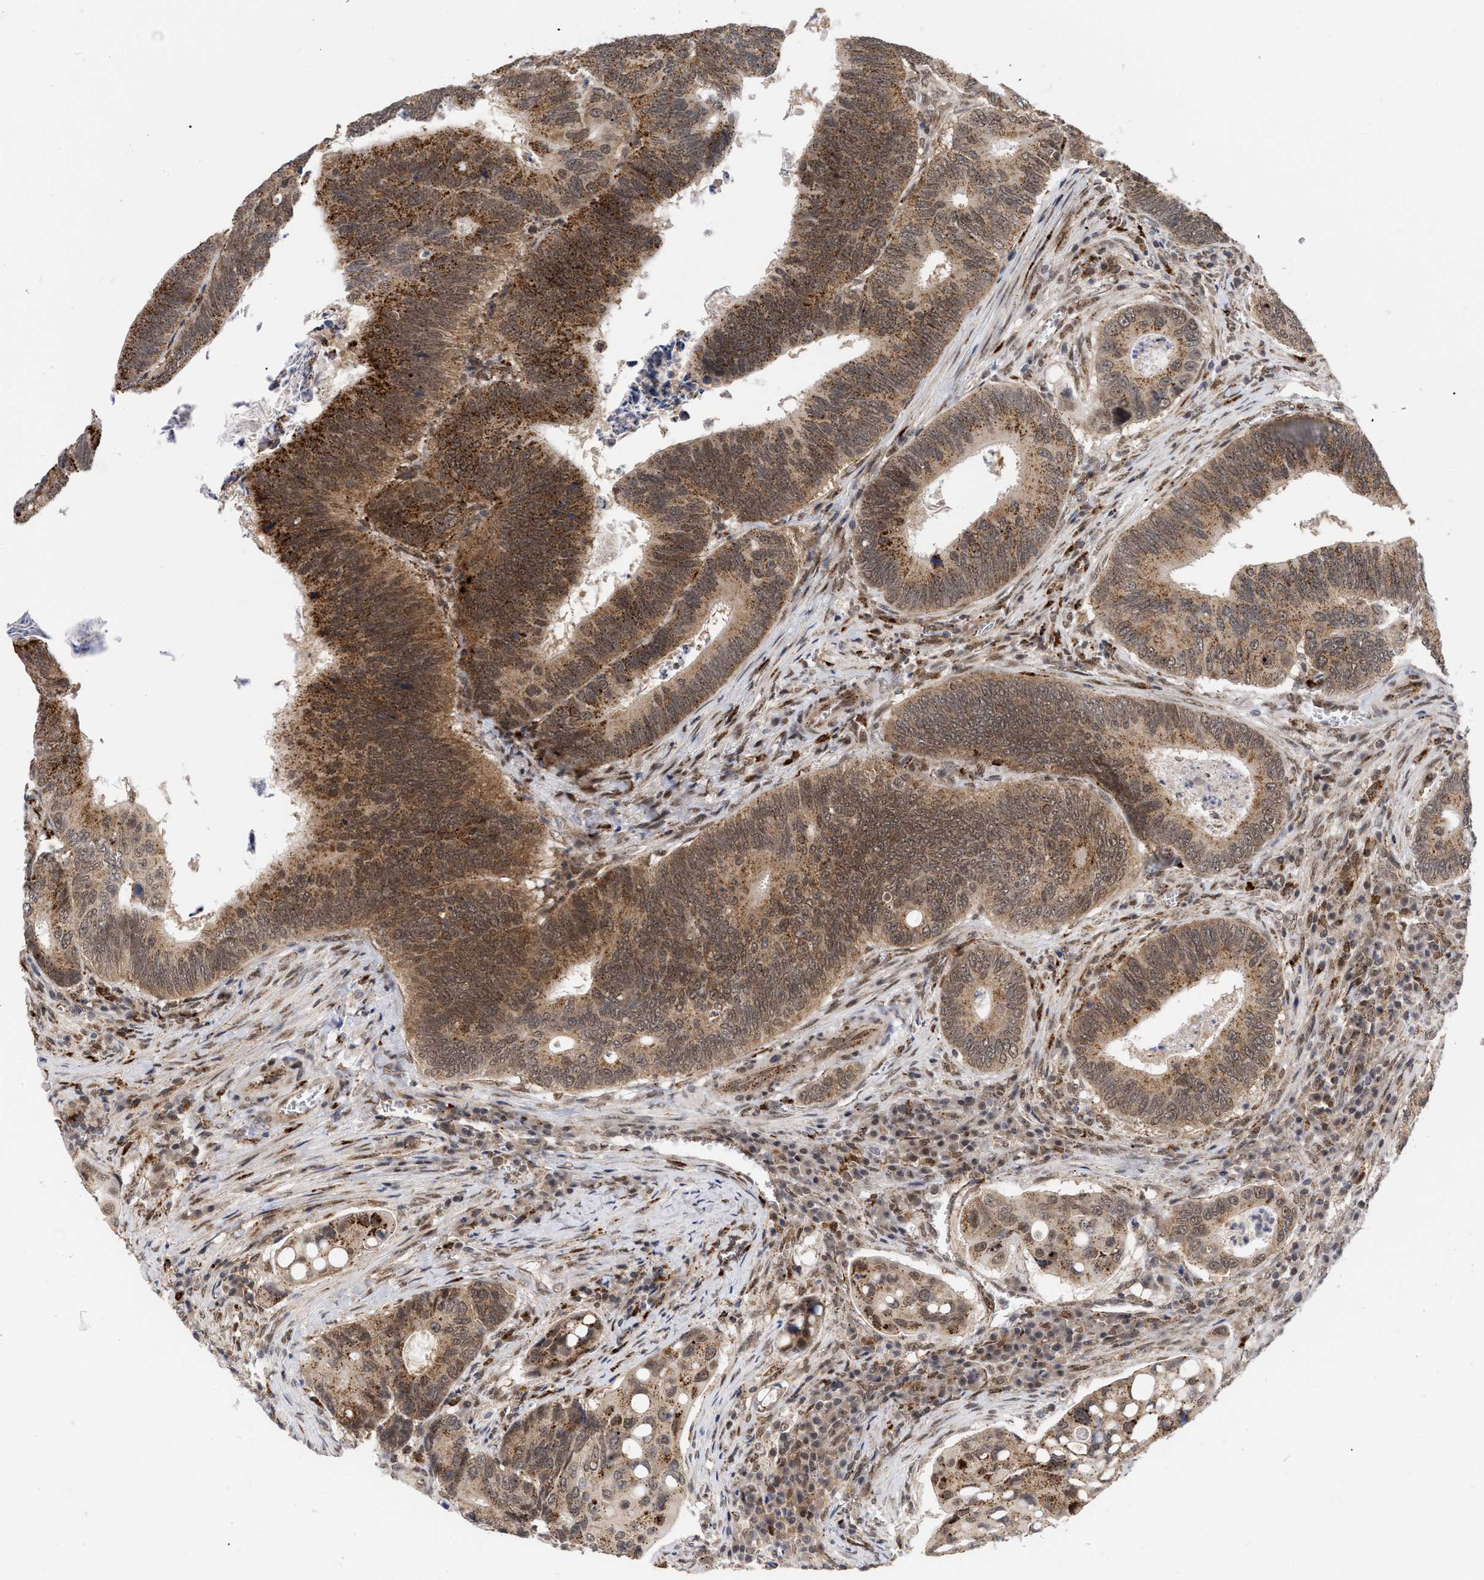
{"staining": {"intensity": "strong", "quantity": ">75%", "location": "cytoplasmic/membranous"}, "tissue": "colorectal cancer", "cell_type": "Tumor cells", "image_type": "cancer", "snomed": [{"axis": "morphology", "description": "Inflammation, NOS"}, {"axis": "morphology", "description": "Adenocarcinoma, NOS"}, {"axis": "topography", "description": "Colon"}], "caption": "Strong cytoplasmic/membranous positivity is present in about >75% of tumor cells in colorectal cancer (adenocarcinoma).", "gene": "UPF1", "patient": {"sex": "male", "age": 72}}